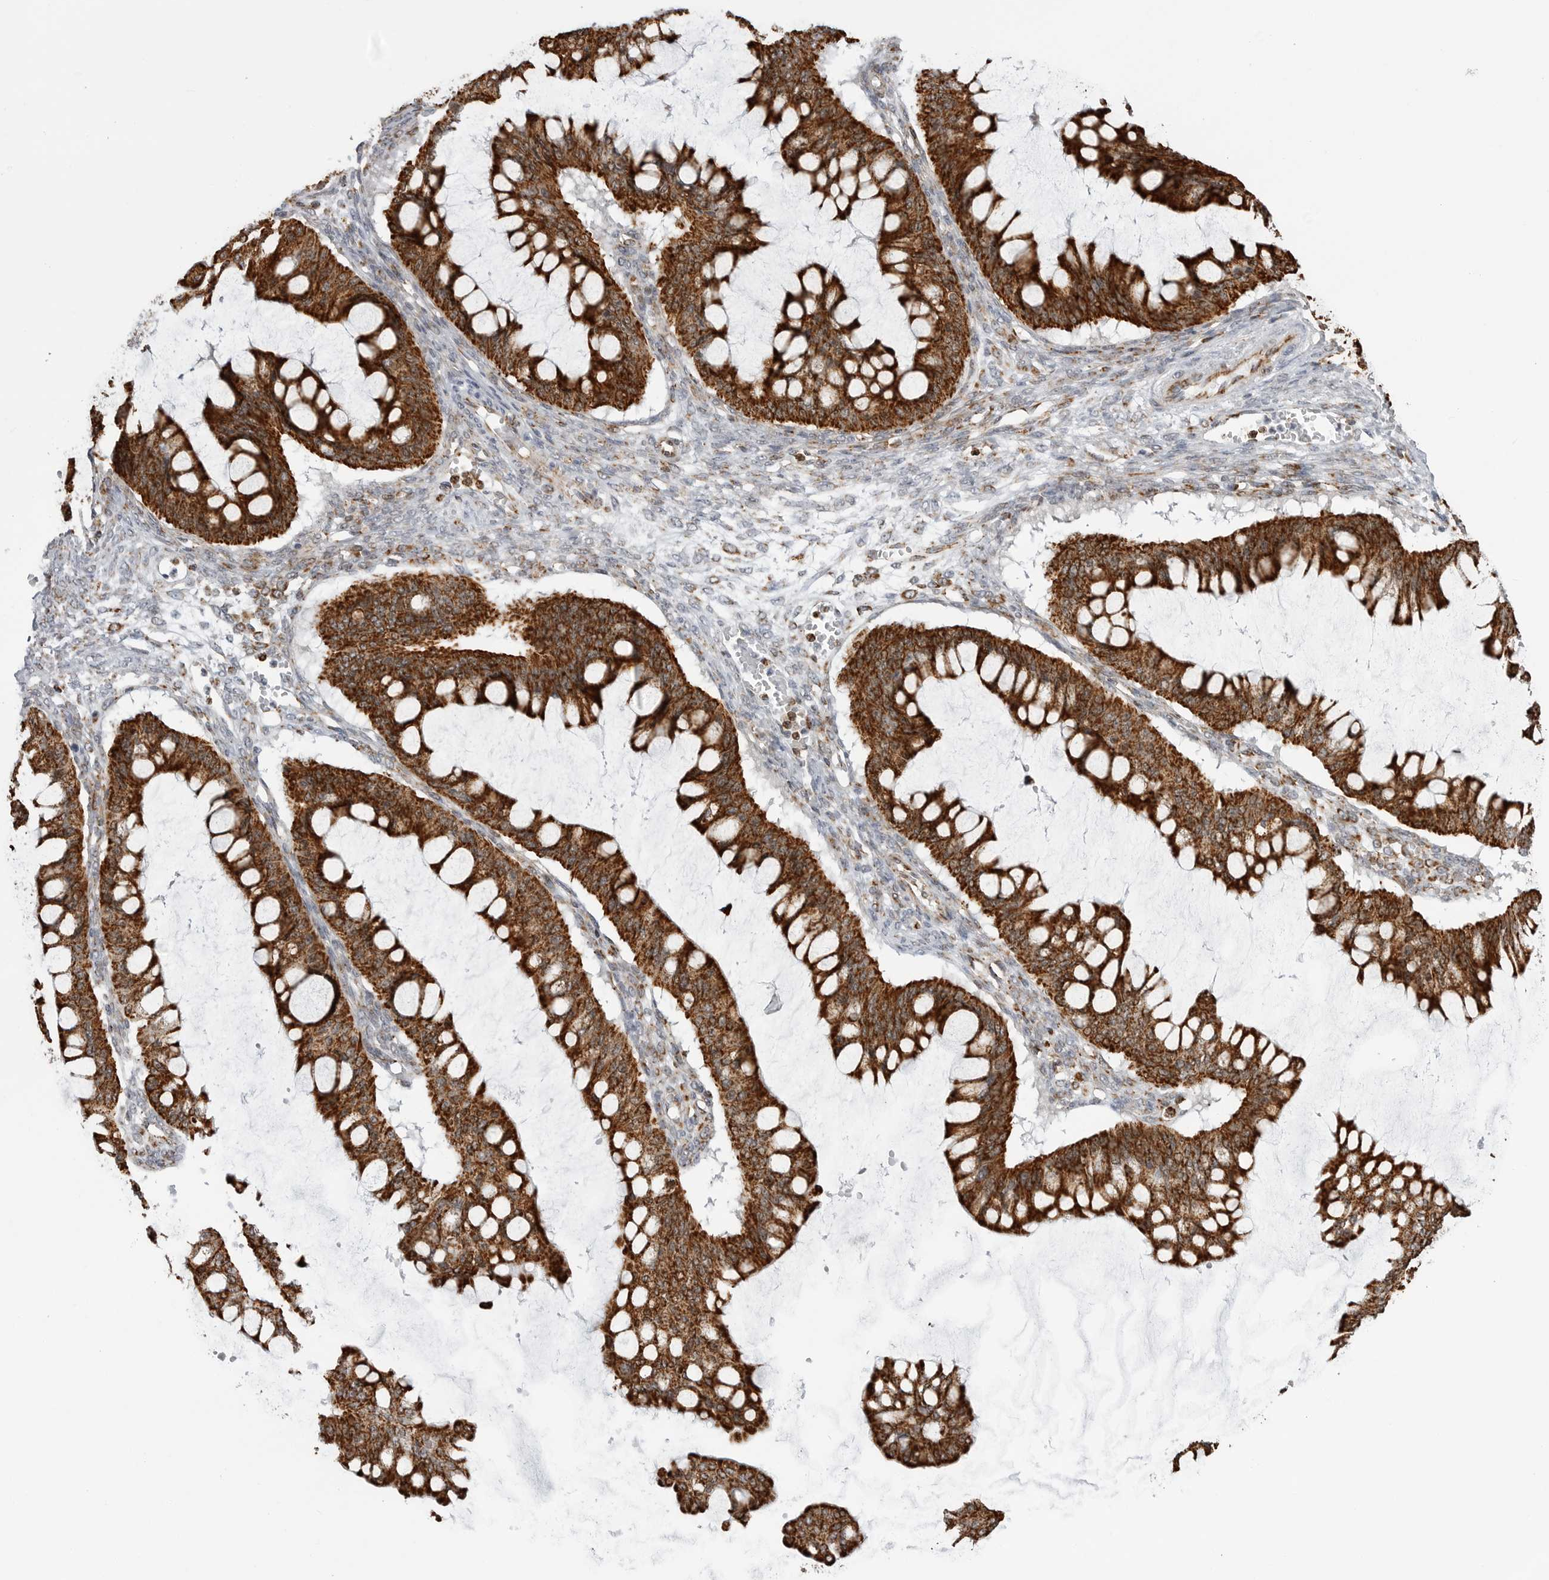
{"staining": {"intensity": "strong", "quantity": ">75%", "location": "cytoplasmic/membranous"}, "tissue": "ovarian cancer", "cell_type": "Tumor cells", "image_type": "cancer", "snomed": [{"axis": "morphology", "description": "Cystadenocarcinoma, mucinous, NOS"}, {"axis": "topography", "description": "Ovary"}], "caption": "About >75% of tumor cells in human ovarian mucinous cystadenocarcinoma display strong cytoplasmic/membranous protein expression as visualized by brown immunohistochemical staining.", "gene": "COX5A", "patient": {"sex": "female", "age": 73}}